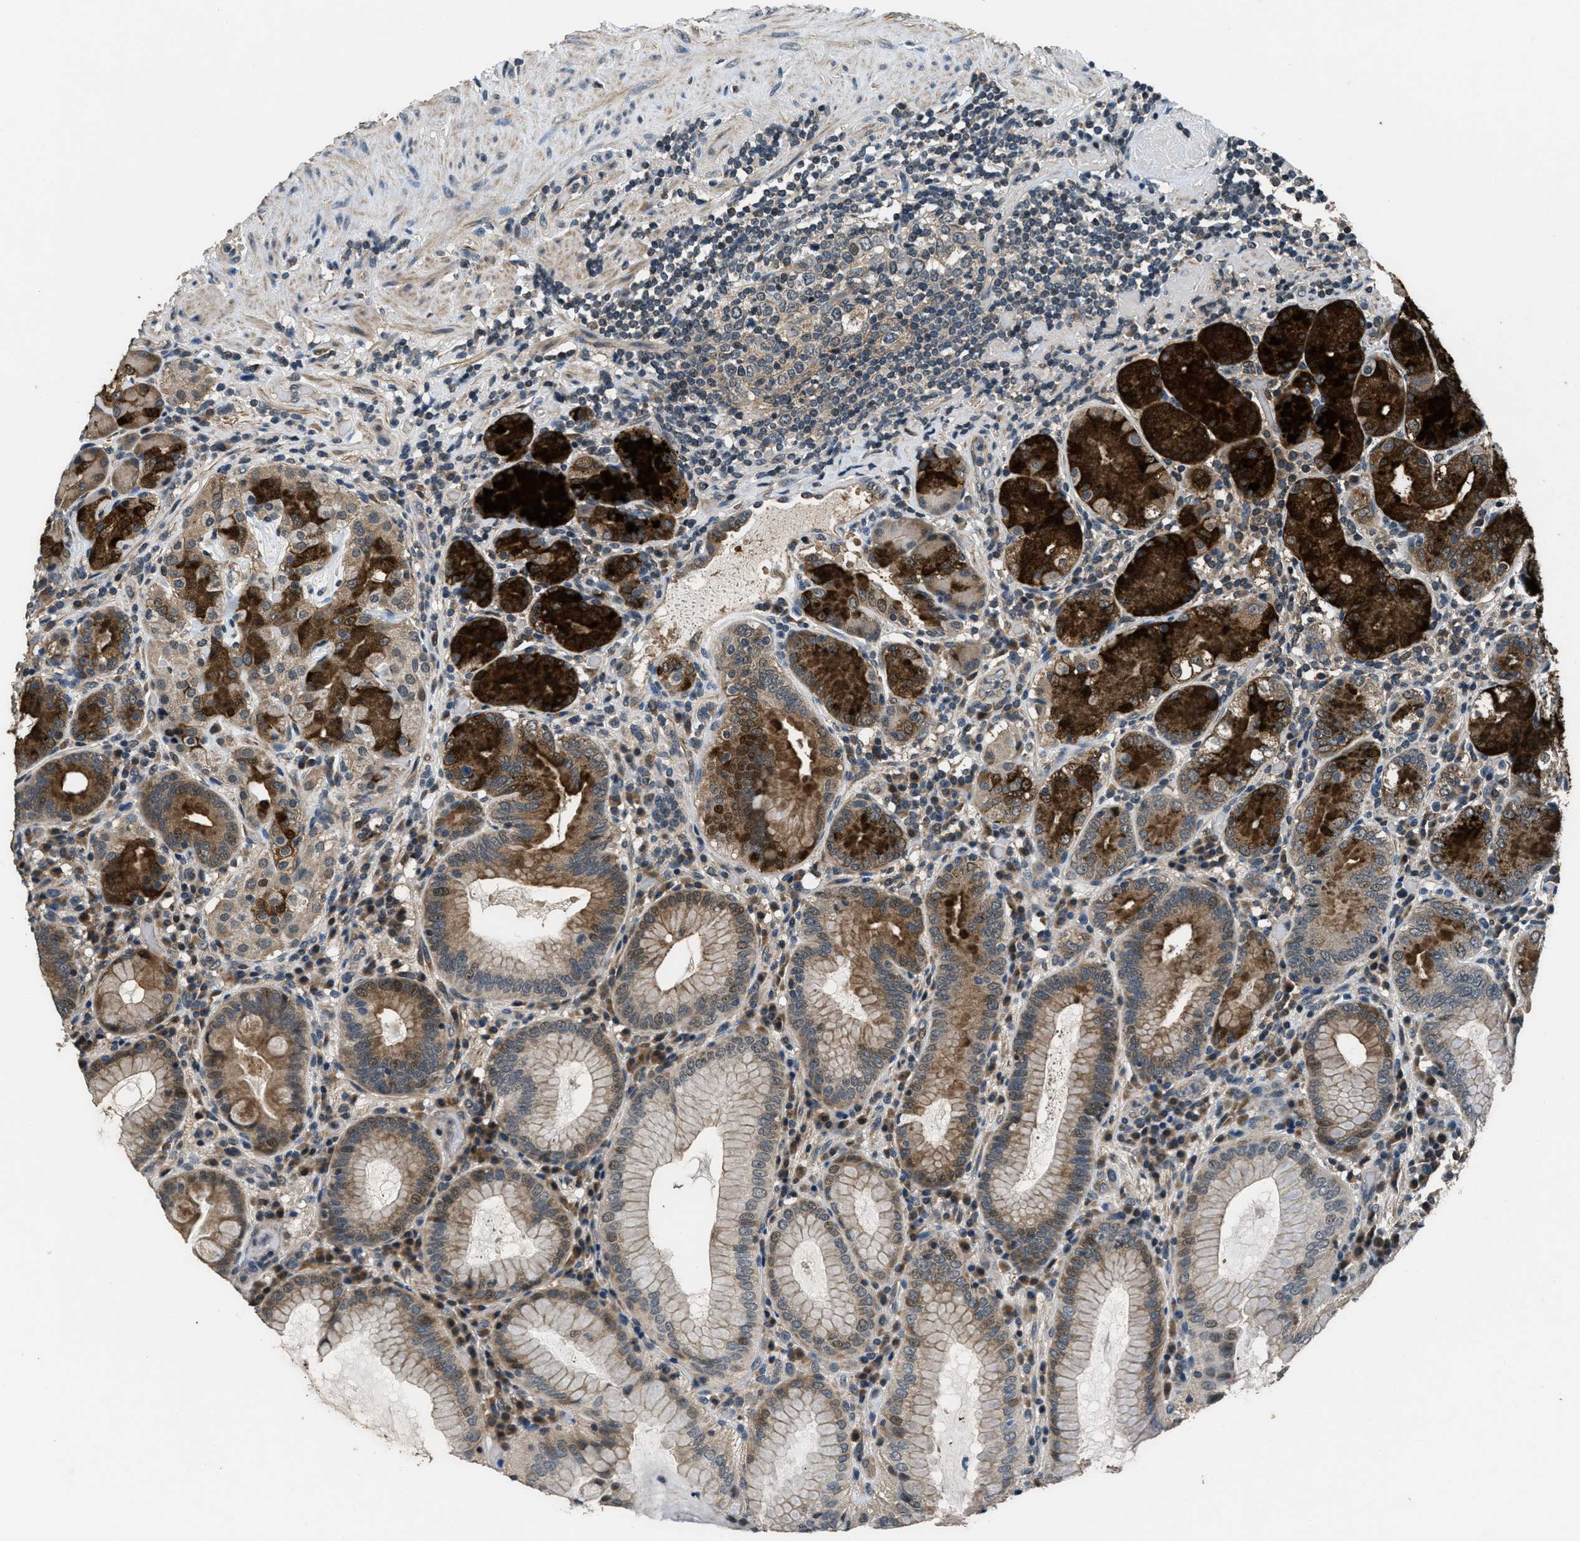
{"staining": {"intensity": "strong", "quantity": ">75%", "location": "cytoplasmic/membranous"}, "tissue": "stomach", "cell_type": "Glandular cells", "image_type": "normal", "snomed": [{"axis": "morphology", "description": "Normal tissue, NOS"}, {"axis": "topography", "description": "Stomach, lower"}], "caption": "Immunohistochemistry (IHC) image of unremarkable stomach stained for a protein (brown), which exhibits high levels of strong cytoplasmic/membranous staining in about >75% of glandular cells.", "gene": "NAT1", "patient": {"sex": "female", "age": 76}}